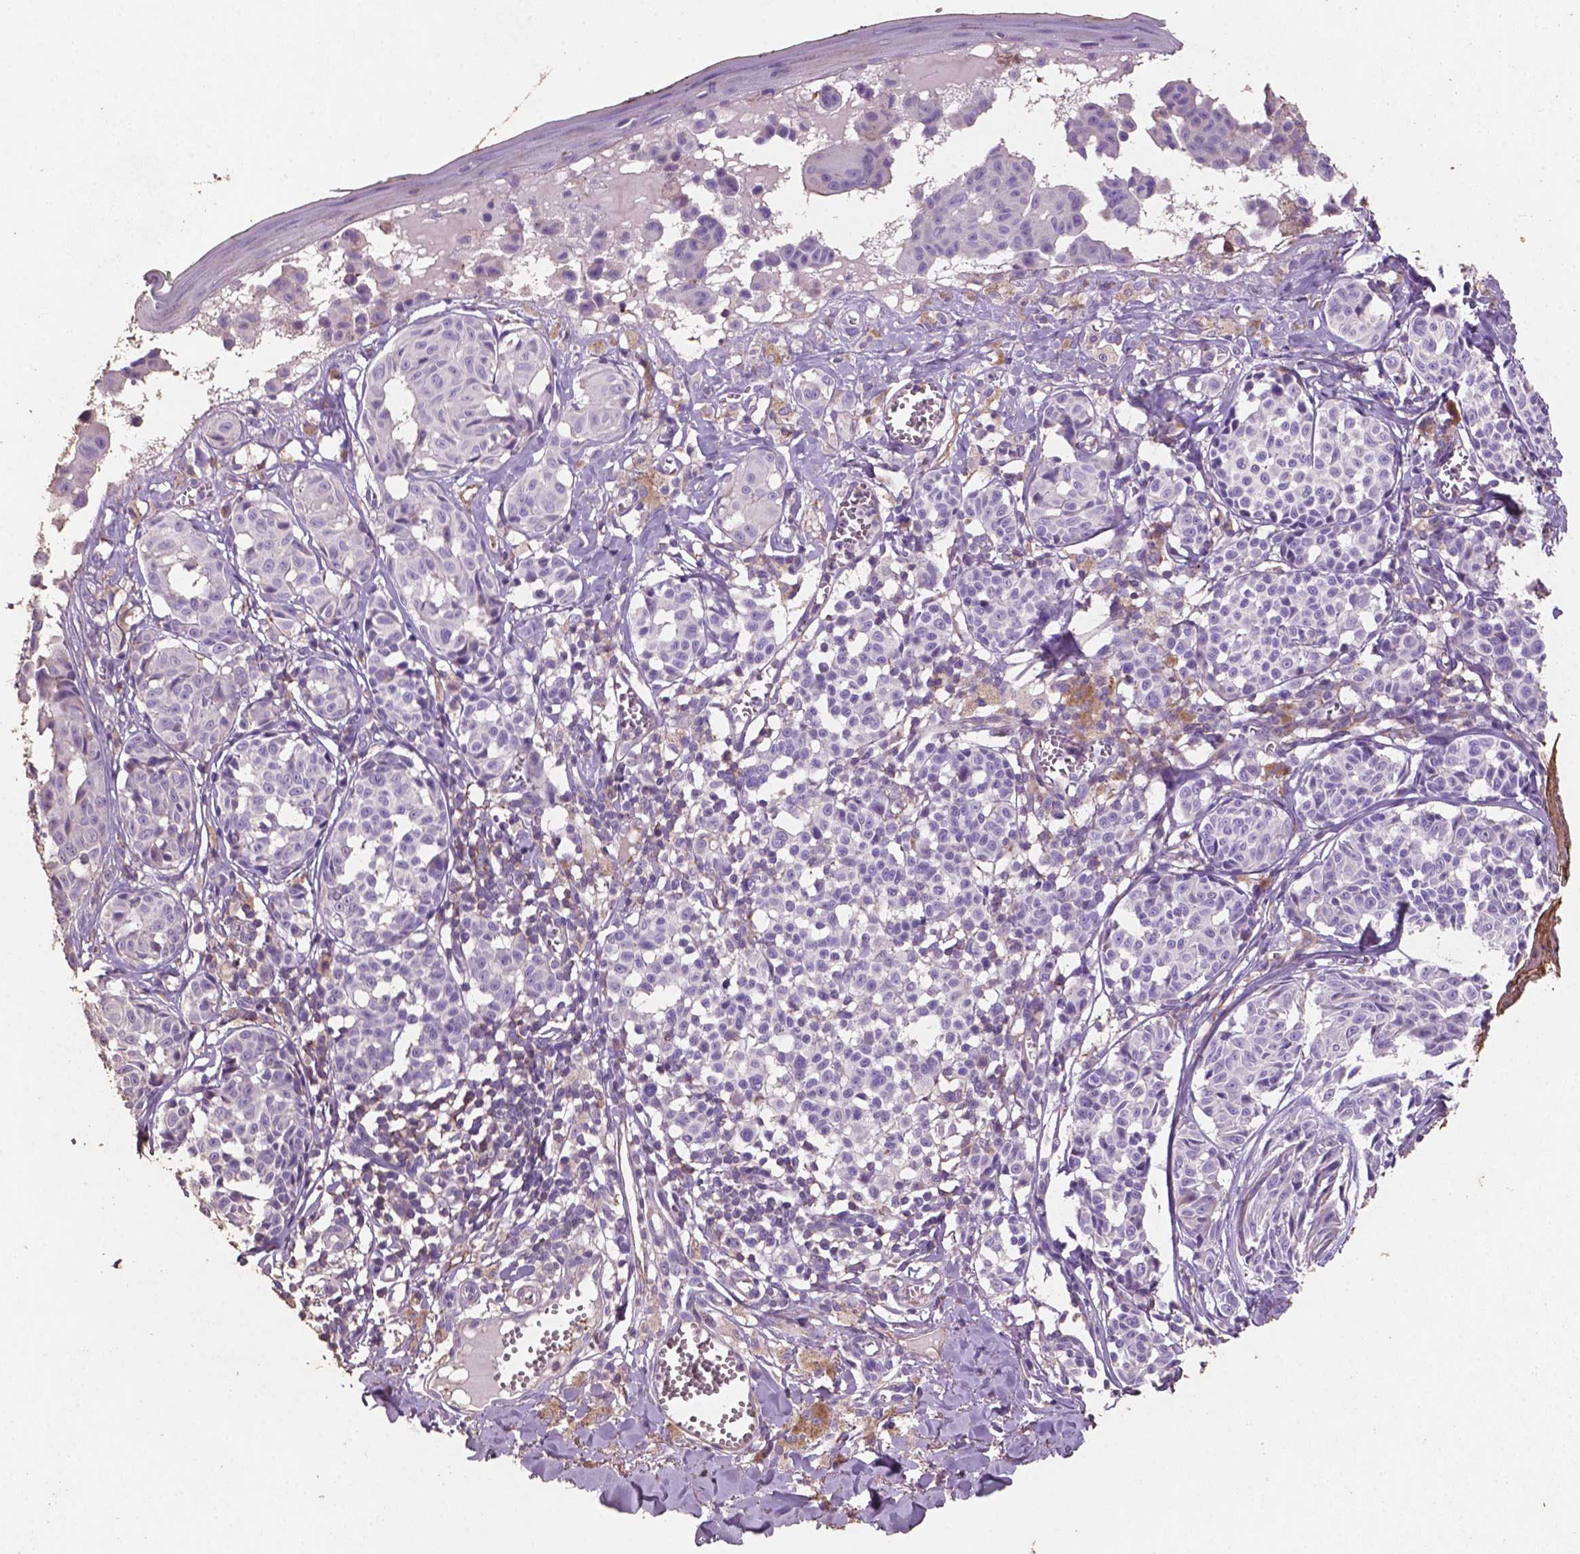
{"staining": {"intensity": "negative", "quantity": "none", "location": "none"}, "tissue": "melanoma", "cell_type": "Tumor cells", "image_type": "cancer", "snomed": [{"axis": "morphology", "description": "Malignant melanoma, NOS"}, {"axis": "topography", "description": "Skin"}], "caption": "Tumor cells are negative for protein expression in human melanoma.", "gene": "COMMD4", "patient": {"sex": "female", "age": 43}}